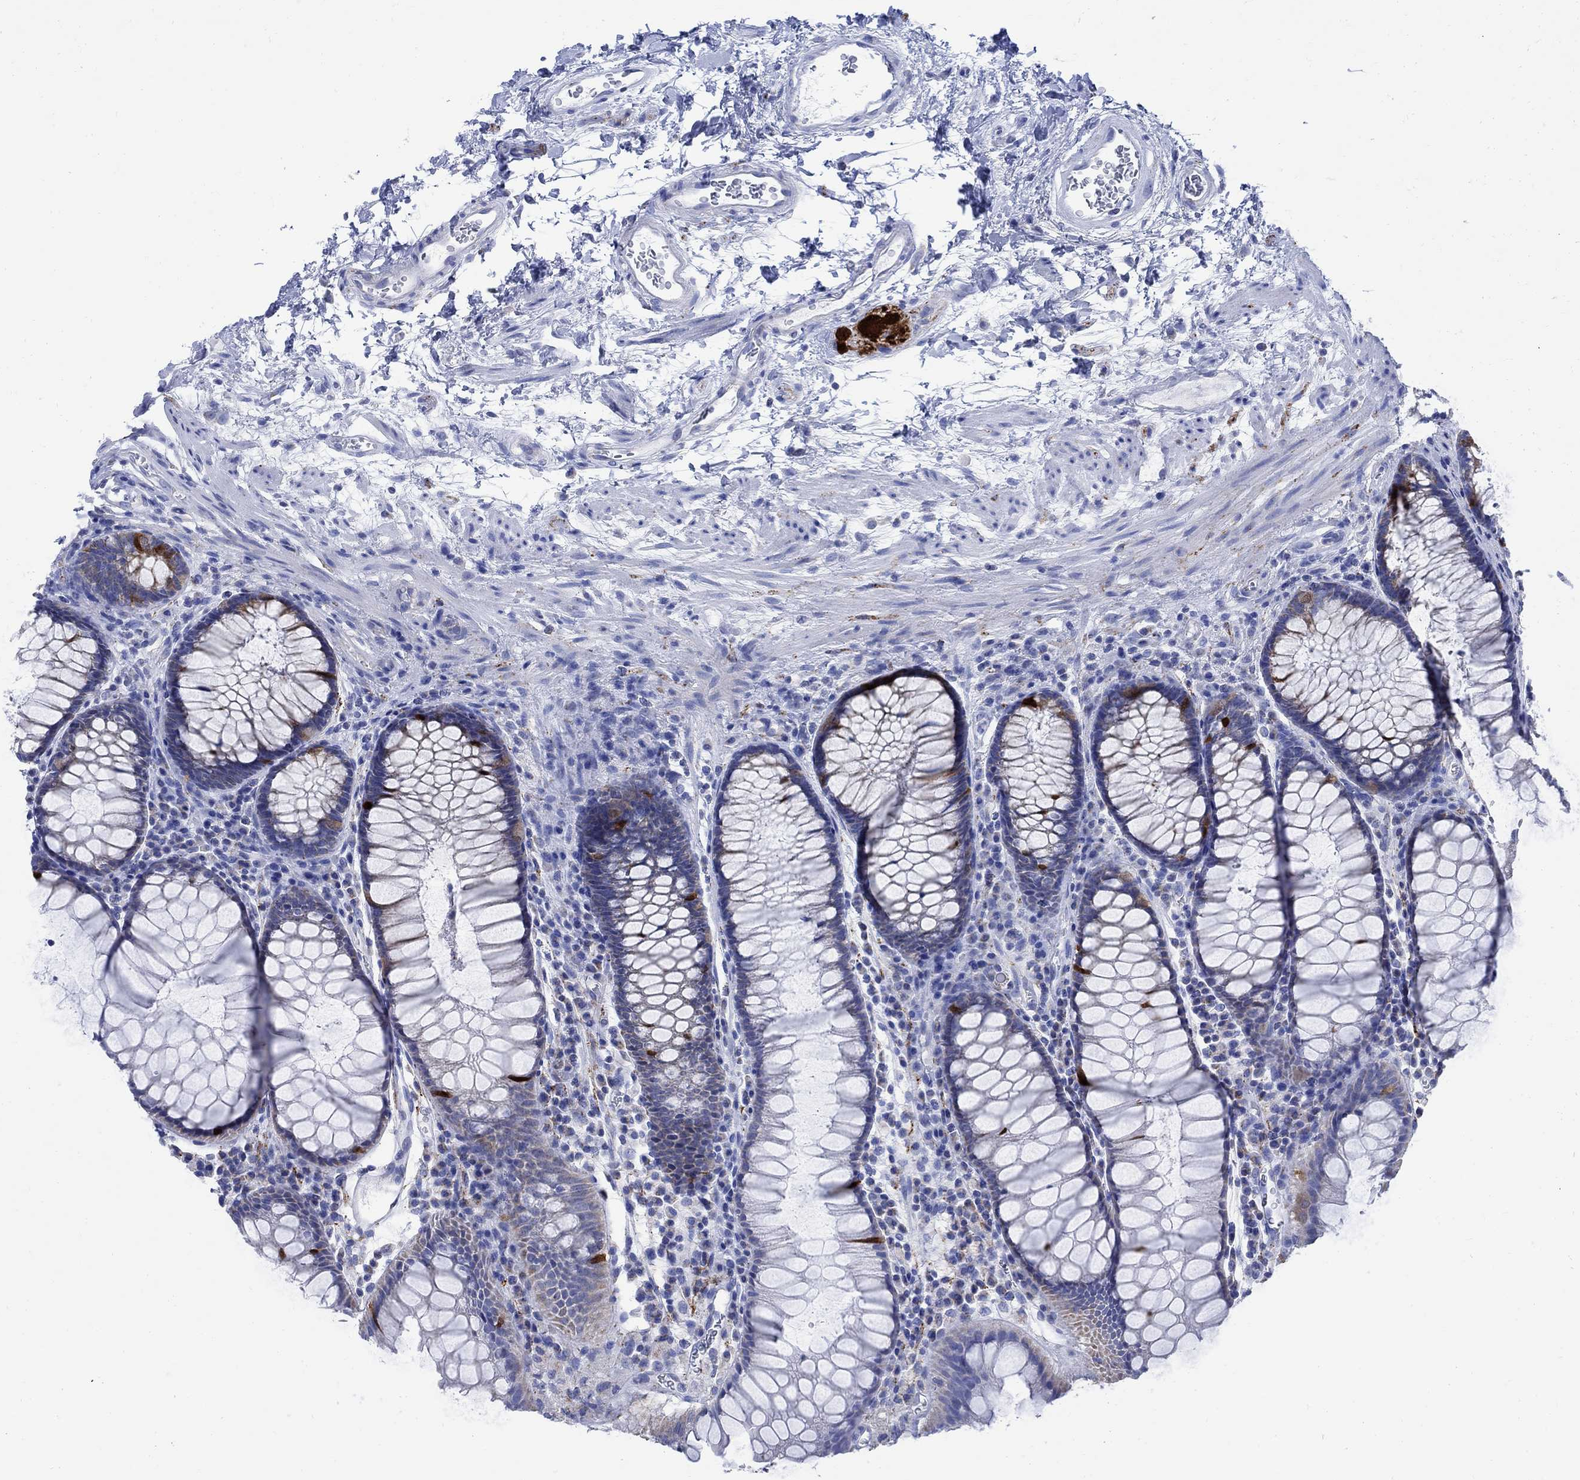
{"staining": {"intensity": "strong", "quantity": "<25%", "location": "cytoplasmic/membranous"}, "tissue": "rectum", "cell_type": "Glandular cells", "image_type": "normal", "snomed": [{"axis": "morphology", "description": "Normal tissue, NOS"}, {"axis": "topography", "description": "Rectum"}], "caption": "Brown immunohistochemical staining in benign rectum reveals strong cytoplasmic/membranous staining in about <25% of glandular cells.", "gene": "CPLX1", "patient": {"sex": "female", "age": 68}}